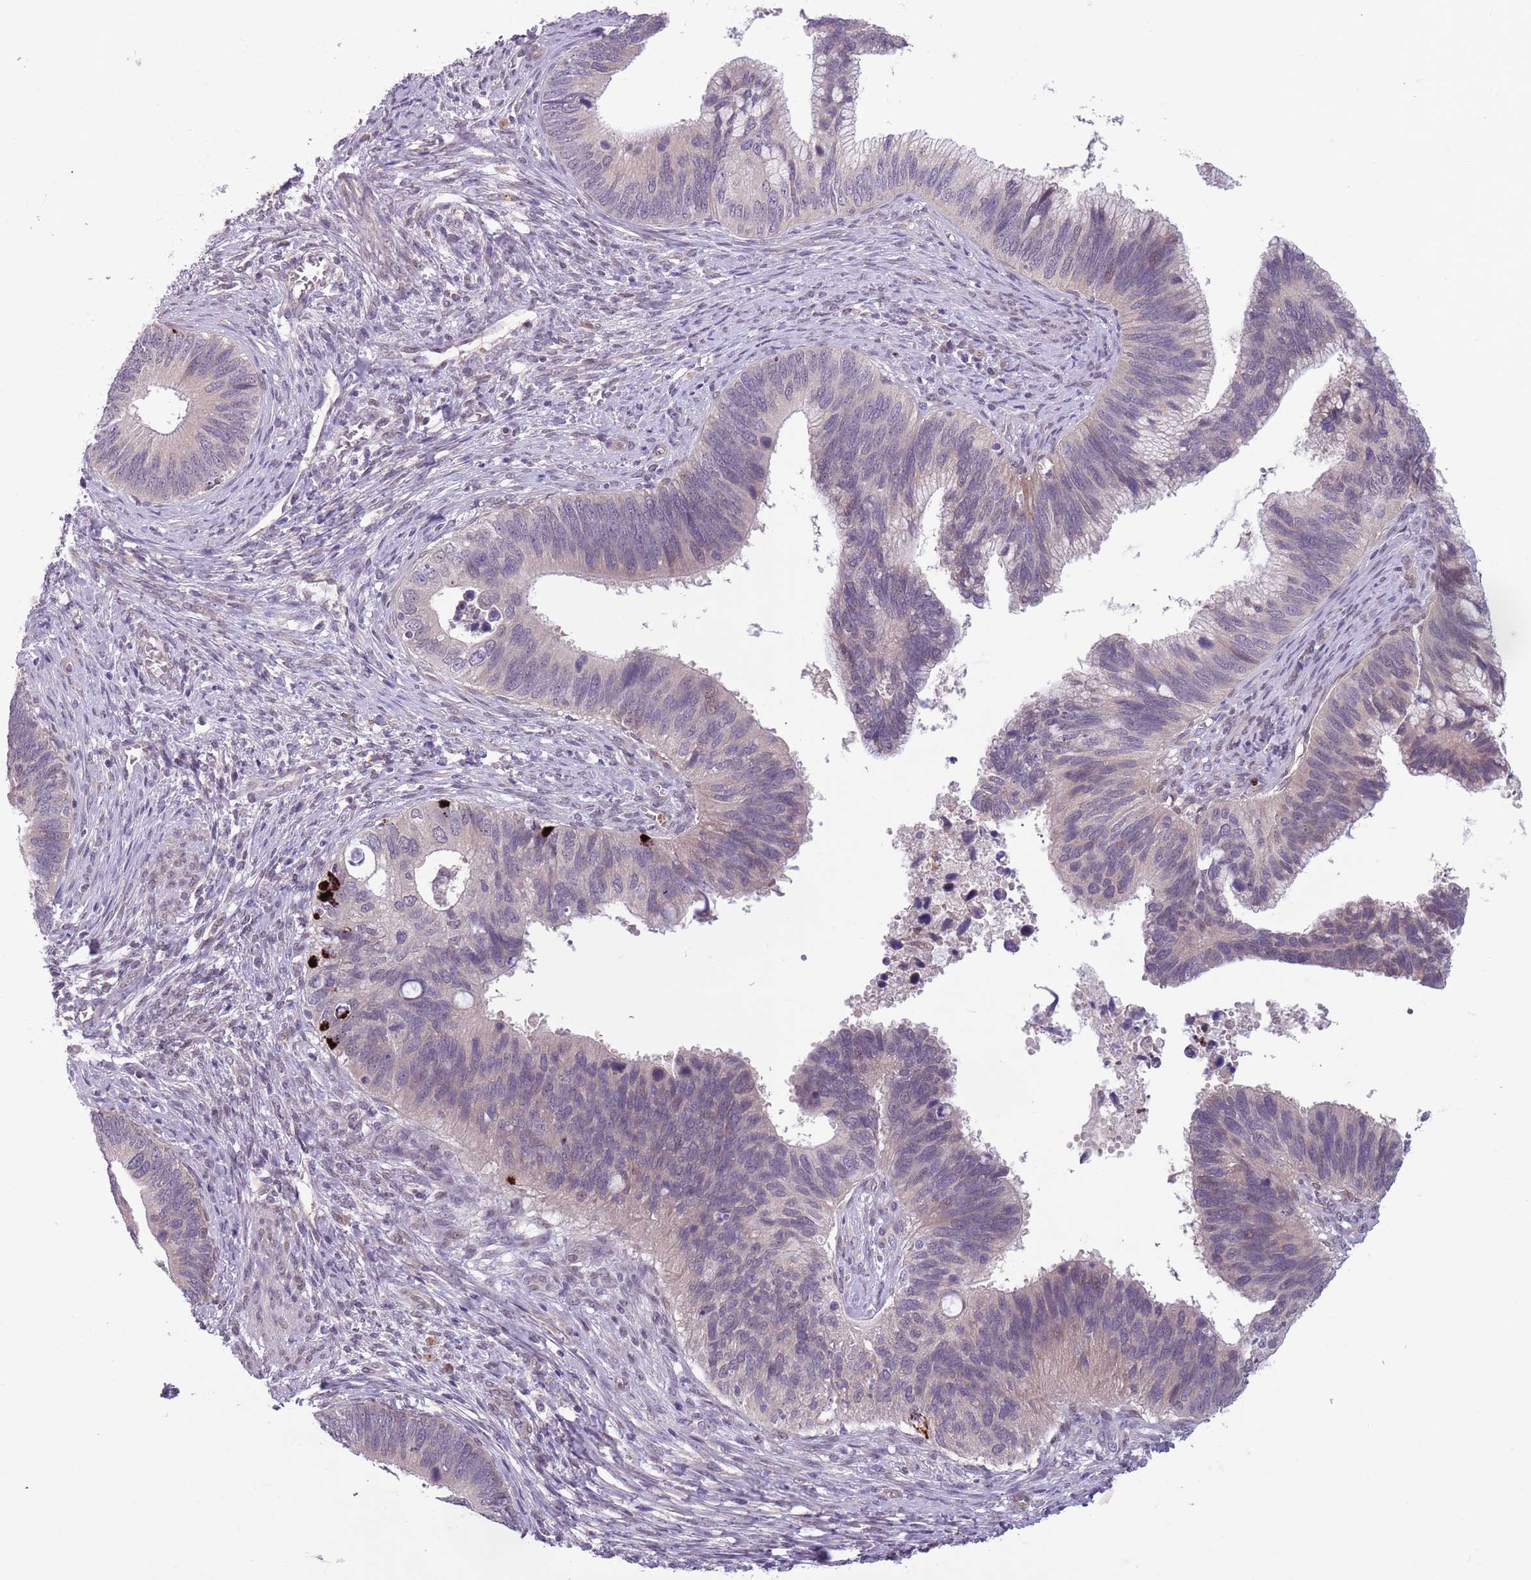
{"staining": {"intensity": "negative", "quantity": "none", "location": "none"}, "tissue": "cervical cancer", "cell_type": "Tumor cells", "image_type": "cancer", "snomed": [{"axis": "morphology", "description": "Adenocarcinoma, NOS"}, {"axis": "topography", "description": "Cervix"}], "caption": "Immunohistochemistry (IHC) micrograph of human adenocarcinoma (cervical) stained for a protein (brown), which demonstrates no expression in tumor cells.", "gene": "ADCY7", "patient": {"sex": "female", "age": 42}}